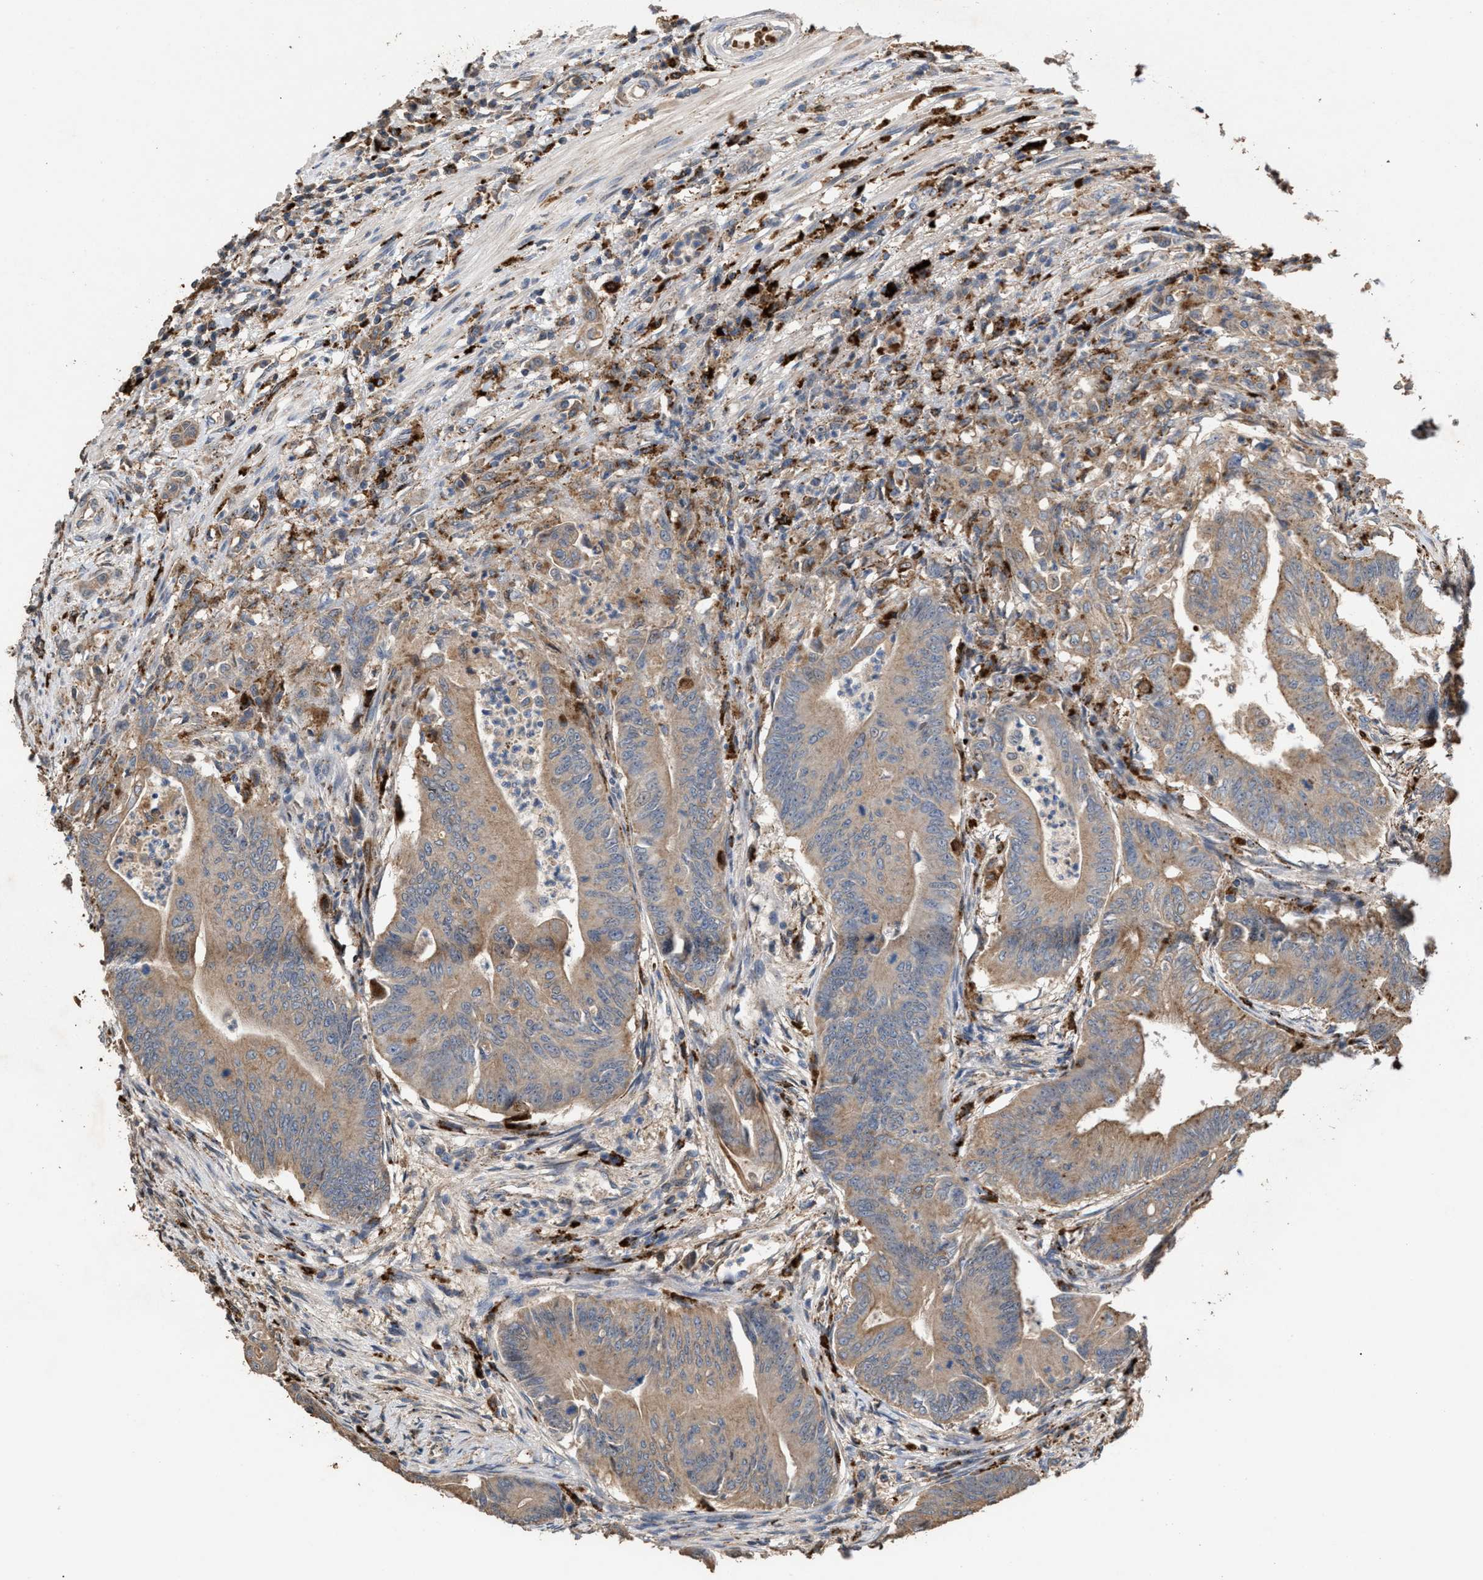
{"staining": {"intensity": "weak", "quantity": ">75%", "location": "cytoplasmic/membranous"}, "tissue": "colorectal cancer", "cell_type": "Tumor cells", "image_type": "cancer", "snomed": [{"axis": "morphology", "description": "Adenoma, NOS"}, {"axis": "morphology", "description": "Adenocarcinoma, NOS"}, {"axis": "topography", "description": "Colon"}], "caption": "Colorectal cancer stained with DAB (3,3'-diaminobenzidine) immunohistochemistry (IHC) displays low levels of weak cytoplasmic/membranous positivity in about >75% of tumor cells.", "gene": "ELMO3", "patient": {"sex": "male", "age": 79}}